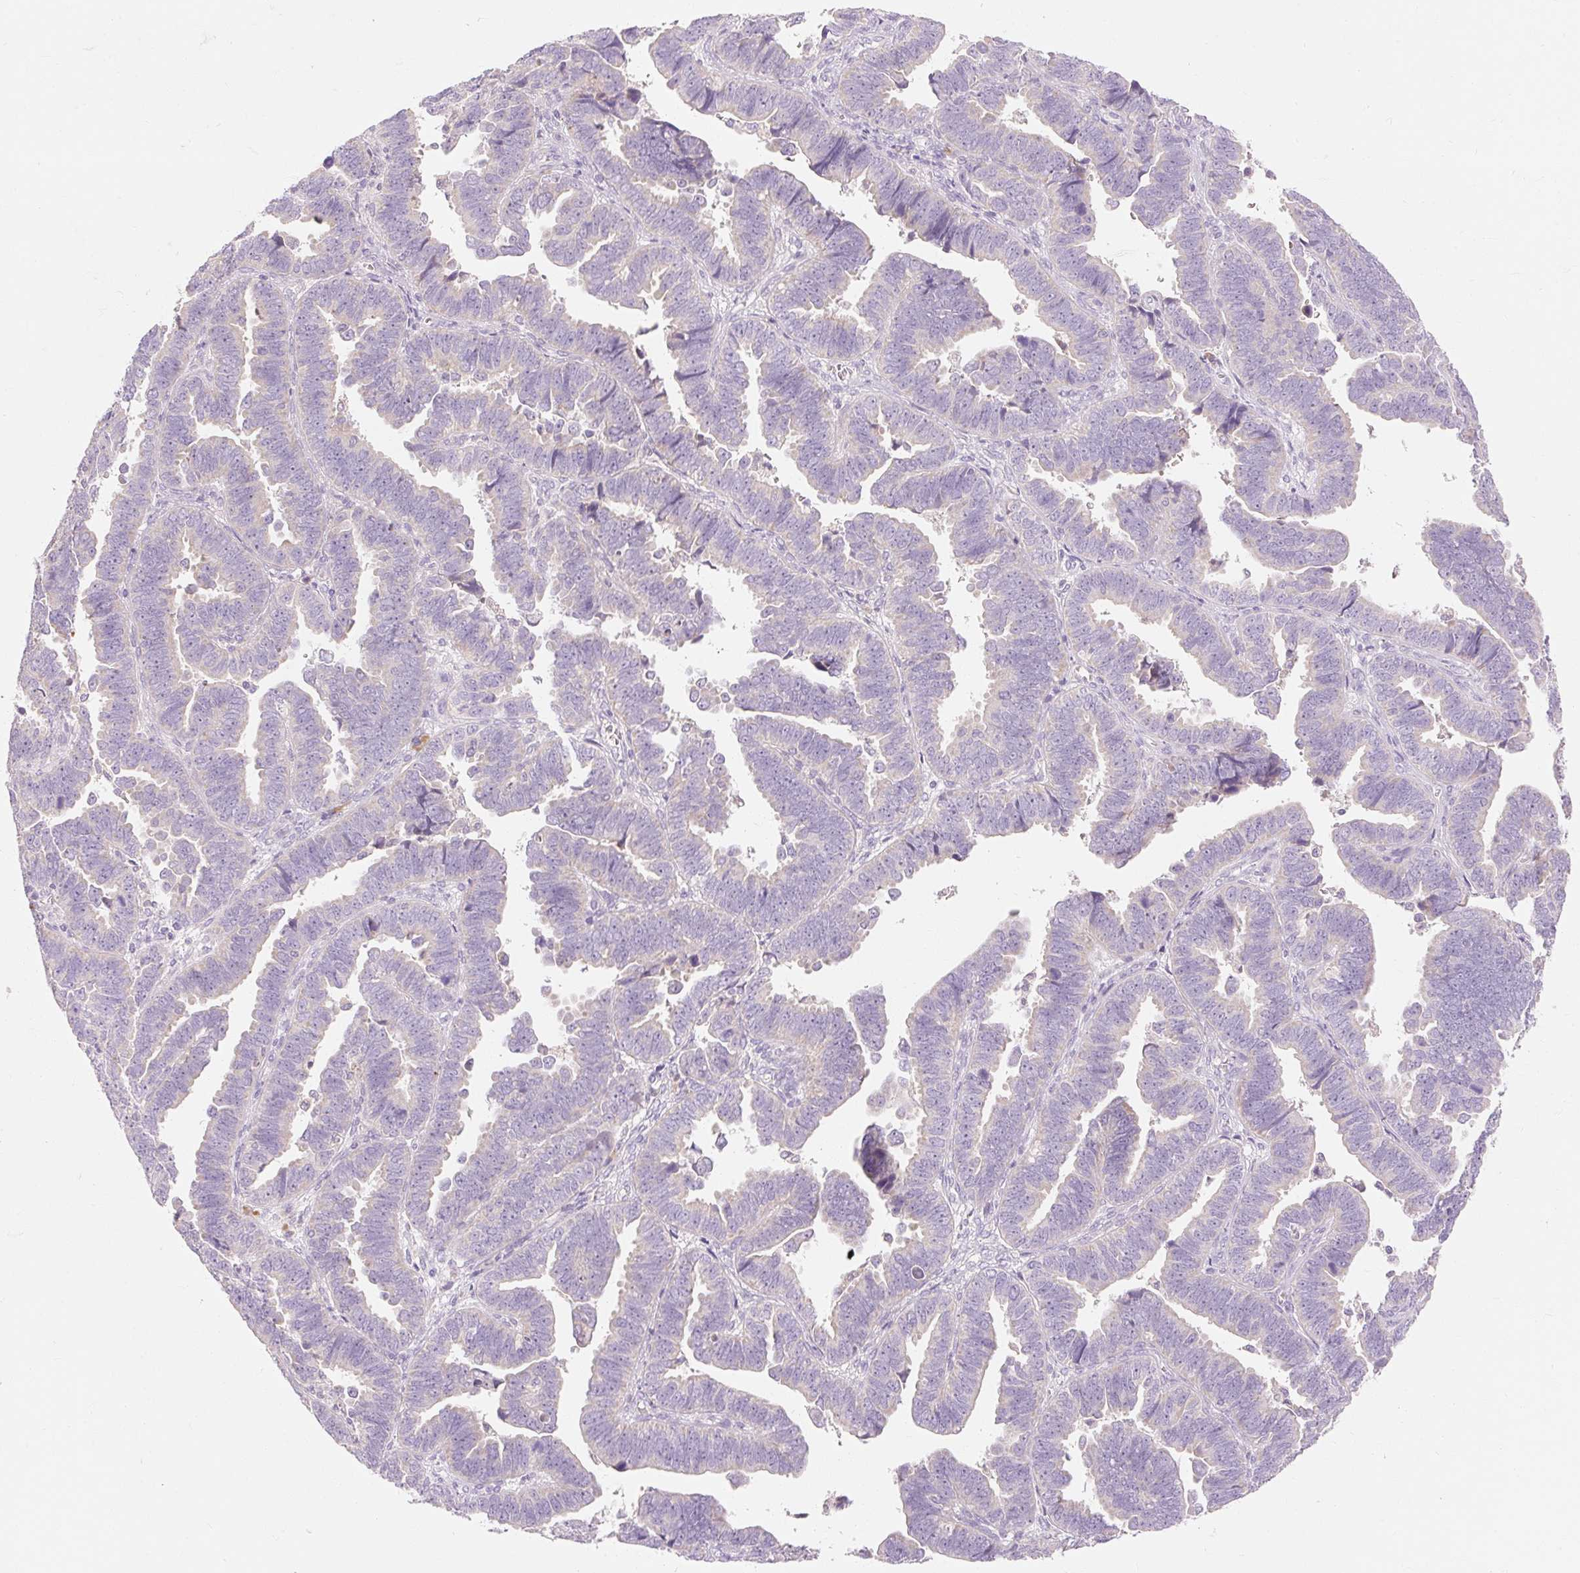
{"staining": {"intensity": "negative", "quantity": "none", "location": "none"}, "tissue": "endometrial cancer", "cell_type": "Tumor cells", "image_type": "cancer", "snomed": [{"axis": "morphology", "description": "Adenocarcinoma, NOS"}, {"axis": "topography", "description": "Endometrium"}], "caption": "Immunohistochemistry image of neoplastic tissue: adenocarcinoma (endometrial) stained with DAB exhibits no significant protein positivity in tumor cells. (DAB (3,3'-diaminobenzidine) IHC, high magnification).", "gene": "MYO1D", "patient": {"sex": "female", "age": 75}}